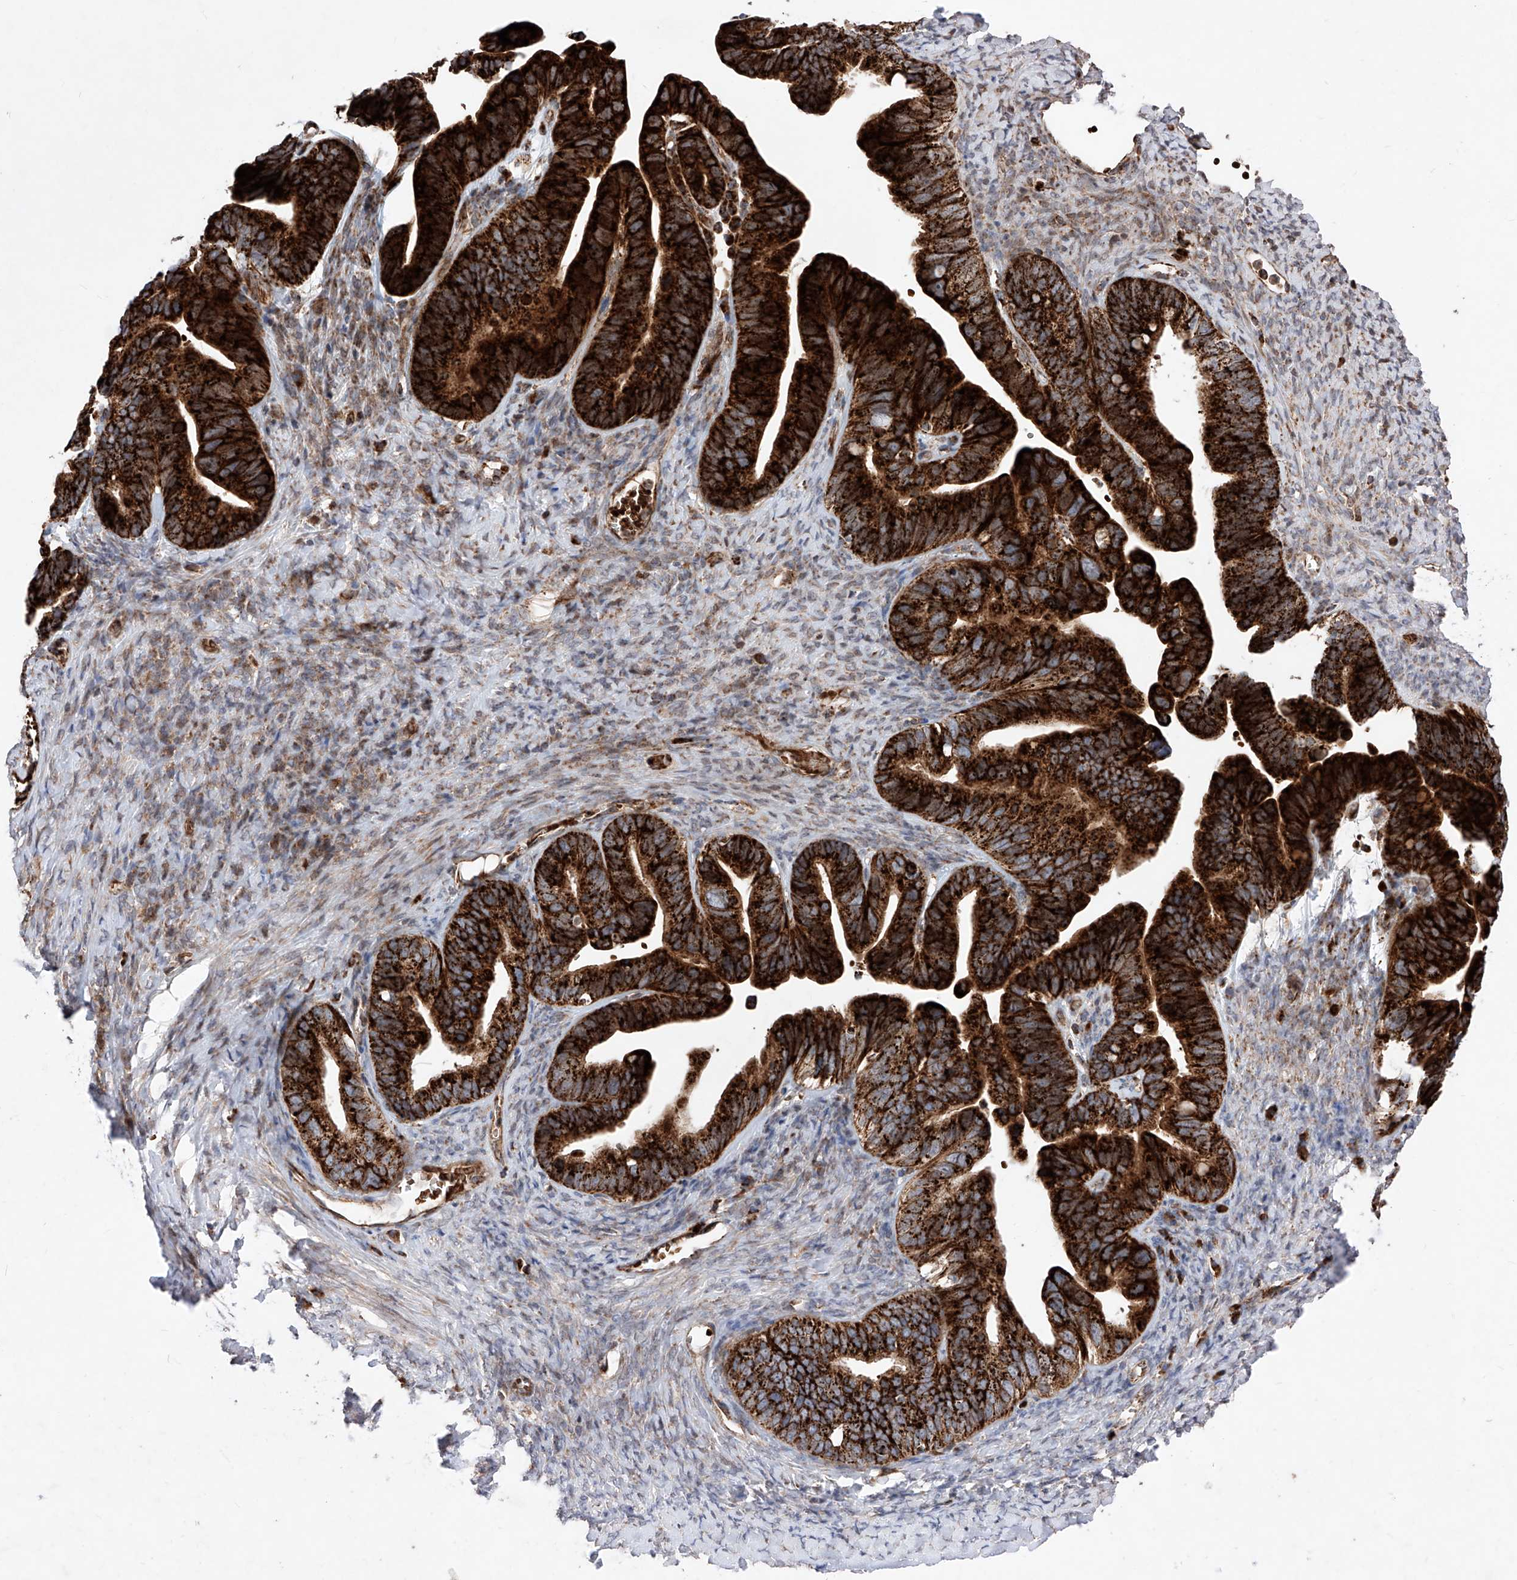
{"staining": {"intensity": "strong", "quantity": ">75%", "location": "cytoplasmic/membranous"}, "tissue": "ovarian cancer", "cell_type": "Tumor cells", "image_type": "cancer", "snomed": [{"axis": "morphology", "description": "Cystadenocarcinoma, serous, NOS"}, {"axis": "topography", "description": "Ovary"}], "caption": "This is a micrograph of immunohistochemistry (IHC) staining of ovarian cancer, which shows strong positivity in the cytoplasmic/membranous of tumor cells.", "gene": "SEMA6A", "patient": {"sex": "female", "age": 56}}